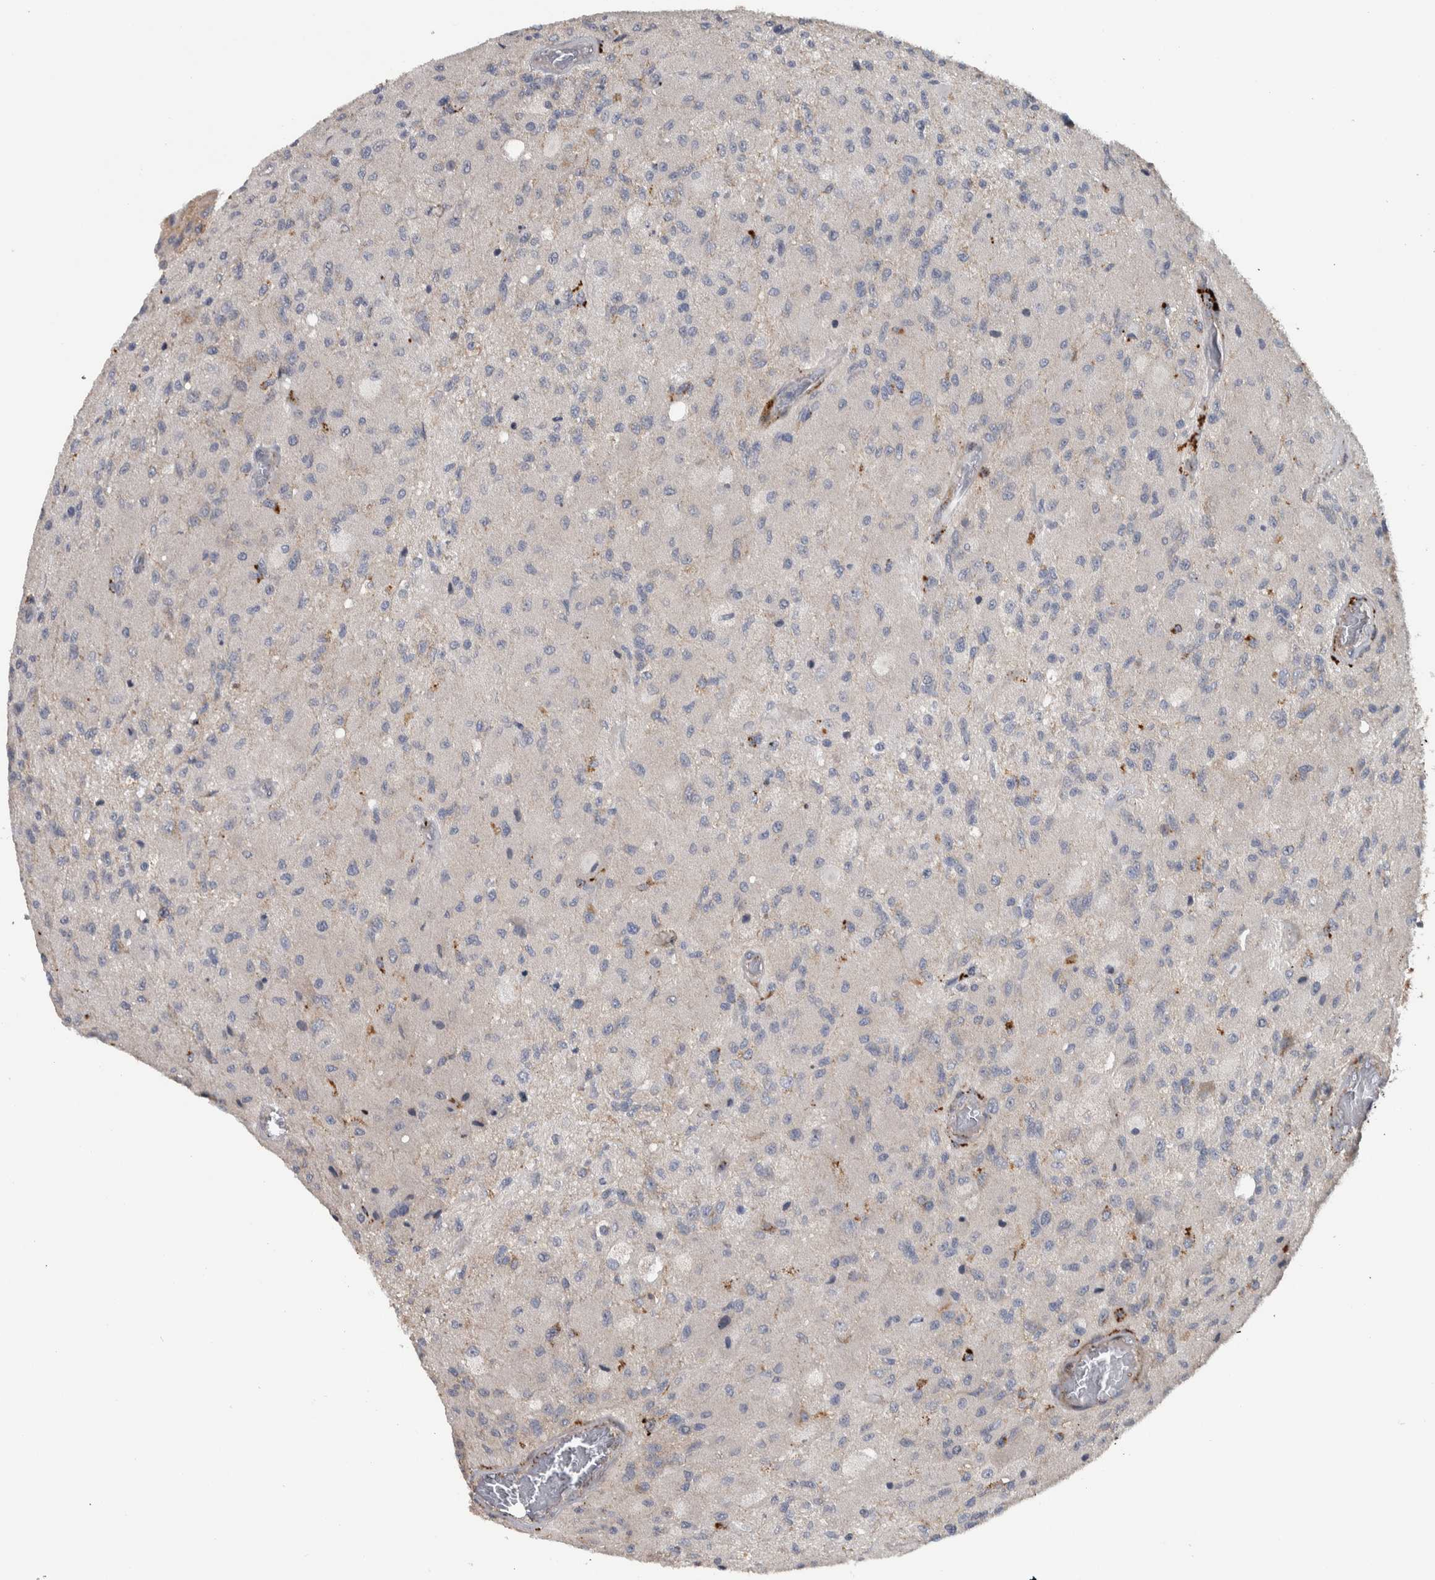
{"staining": {"intensity": "negative", "quantity": "none", "location": "none"}, "tissue": "glioma", "cell_type": "Tumor cells", "image_type": "cancer", "snomed": [{"axis": "morphology", "description": "Normal tissue, NOS"}, {"axis": "morphology", "description": "Glioma, malignant, High grade"}, {"axis": "topography", "description": "Cerebral cortex"}], "caption": "This is a image of IHC staining of malignant high-grade glioma, which shows no expression in tumor cells. The staining was performed using DAB to visualize the protein expression in brown, while the nuclei were stained in blue with hematoxylin (Magnification: 20x).", "gene": "FAM83G", "patient": {"sex": "male", "age": 77}}